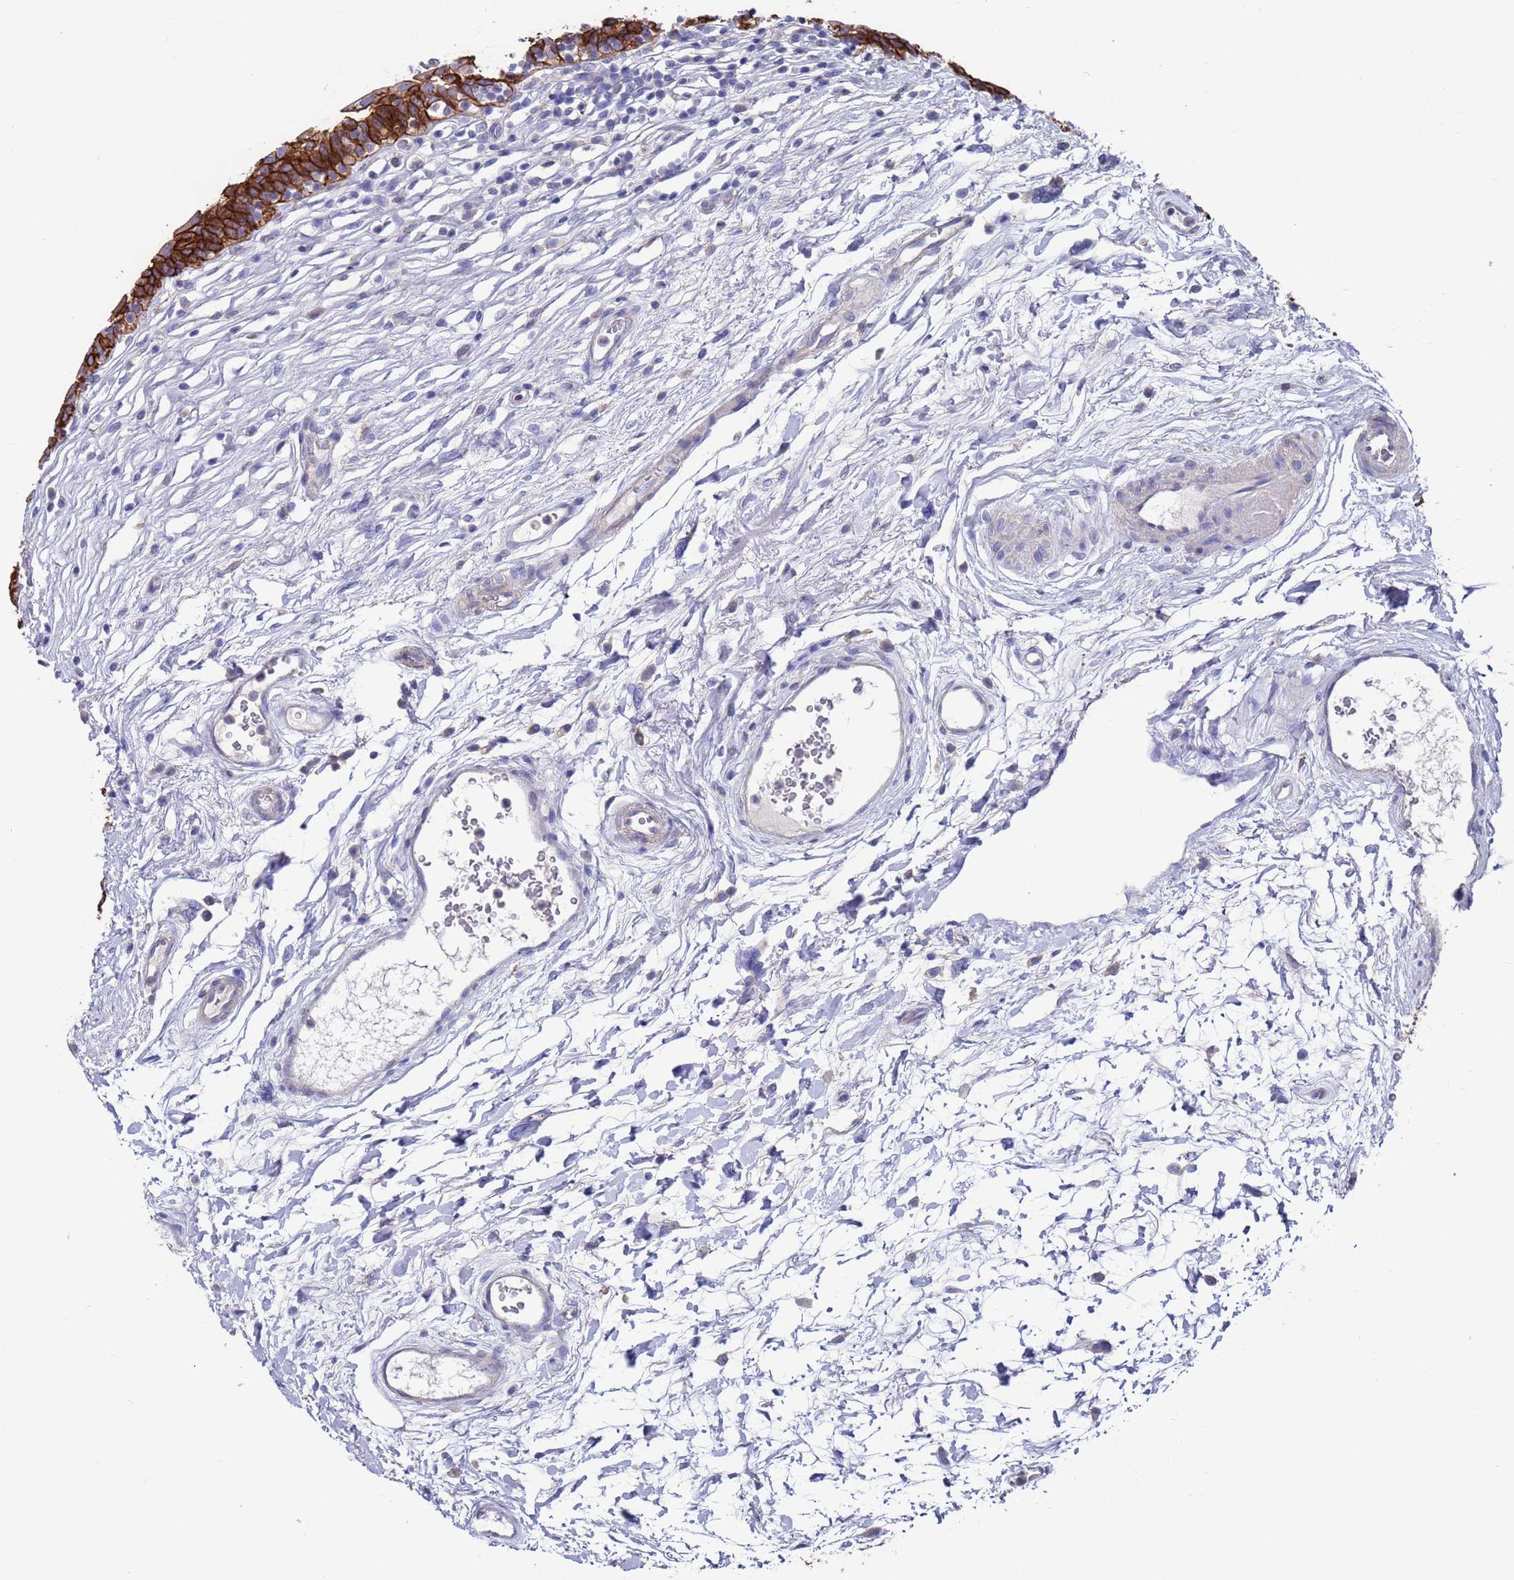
{"staining": {"intensity": "strong", "quantity": ">75%", "location": "cytoplasmic/membranous"}, "tissue": "urinary bladder", "cell_type": "Urothelial cells", "image_type": "normal", "snomed": [{"axis": "morphology", "description": "Normal tissue, NOS"}, {"axis": "topography", "description": "Urinary bladder"}], "caption": "DAB immunohistochemical staining of normal urinary bladder reveals strong cytoplasmic/membranous protein staining in about >75% of urothelial cells. (DAB (3,3'-diaminobenzidine) = brown stain, brightfield microscopy at high magnification).", "gene": "KRTCAP3", "patient": {"sex": "male", "age": 83}}